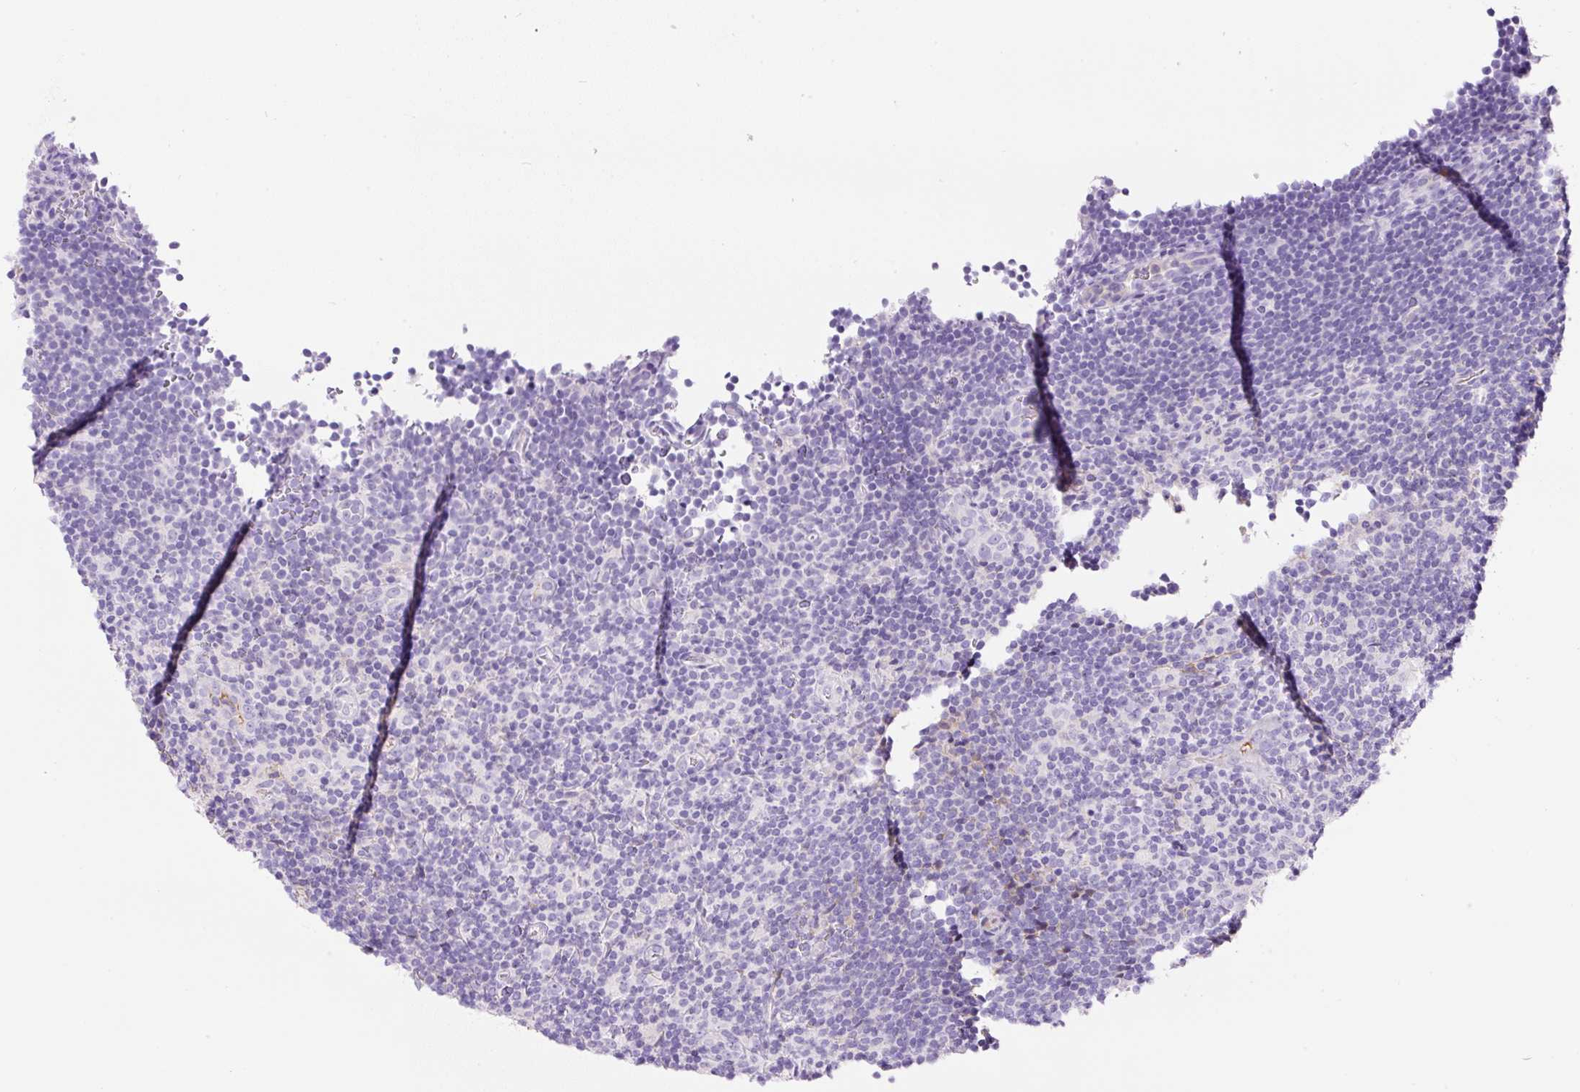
{"staining": {"intensity": "negative", "quantity": "none", "location": "none"}, "tissue": "lymphoma", "cell_type": "Tumor cells", "image_type": "cancer", "snomed": [{"axis": "morphology", "description": "Hodgkin's disease, NOS"}, {"axis": "topography", "description": "Lymph node"}], "caption": "This histopathology image is of lymphoma stained with immunohistochemistry (IHC) to label a protein in brown with the nuclei are counter-stained blue. There is no expression in tumor cells.", "gene": "TDRD15", "patient": {"sex": "female", "age": 57}}